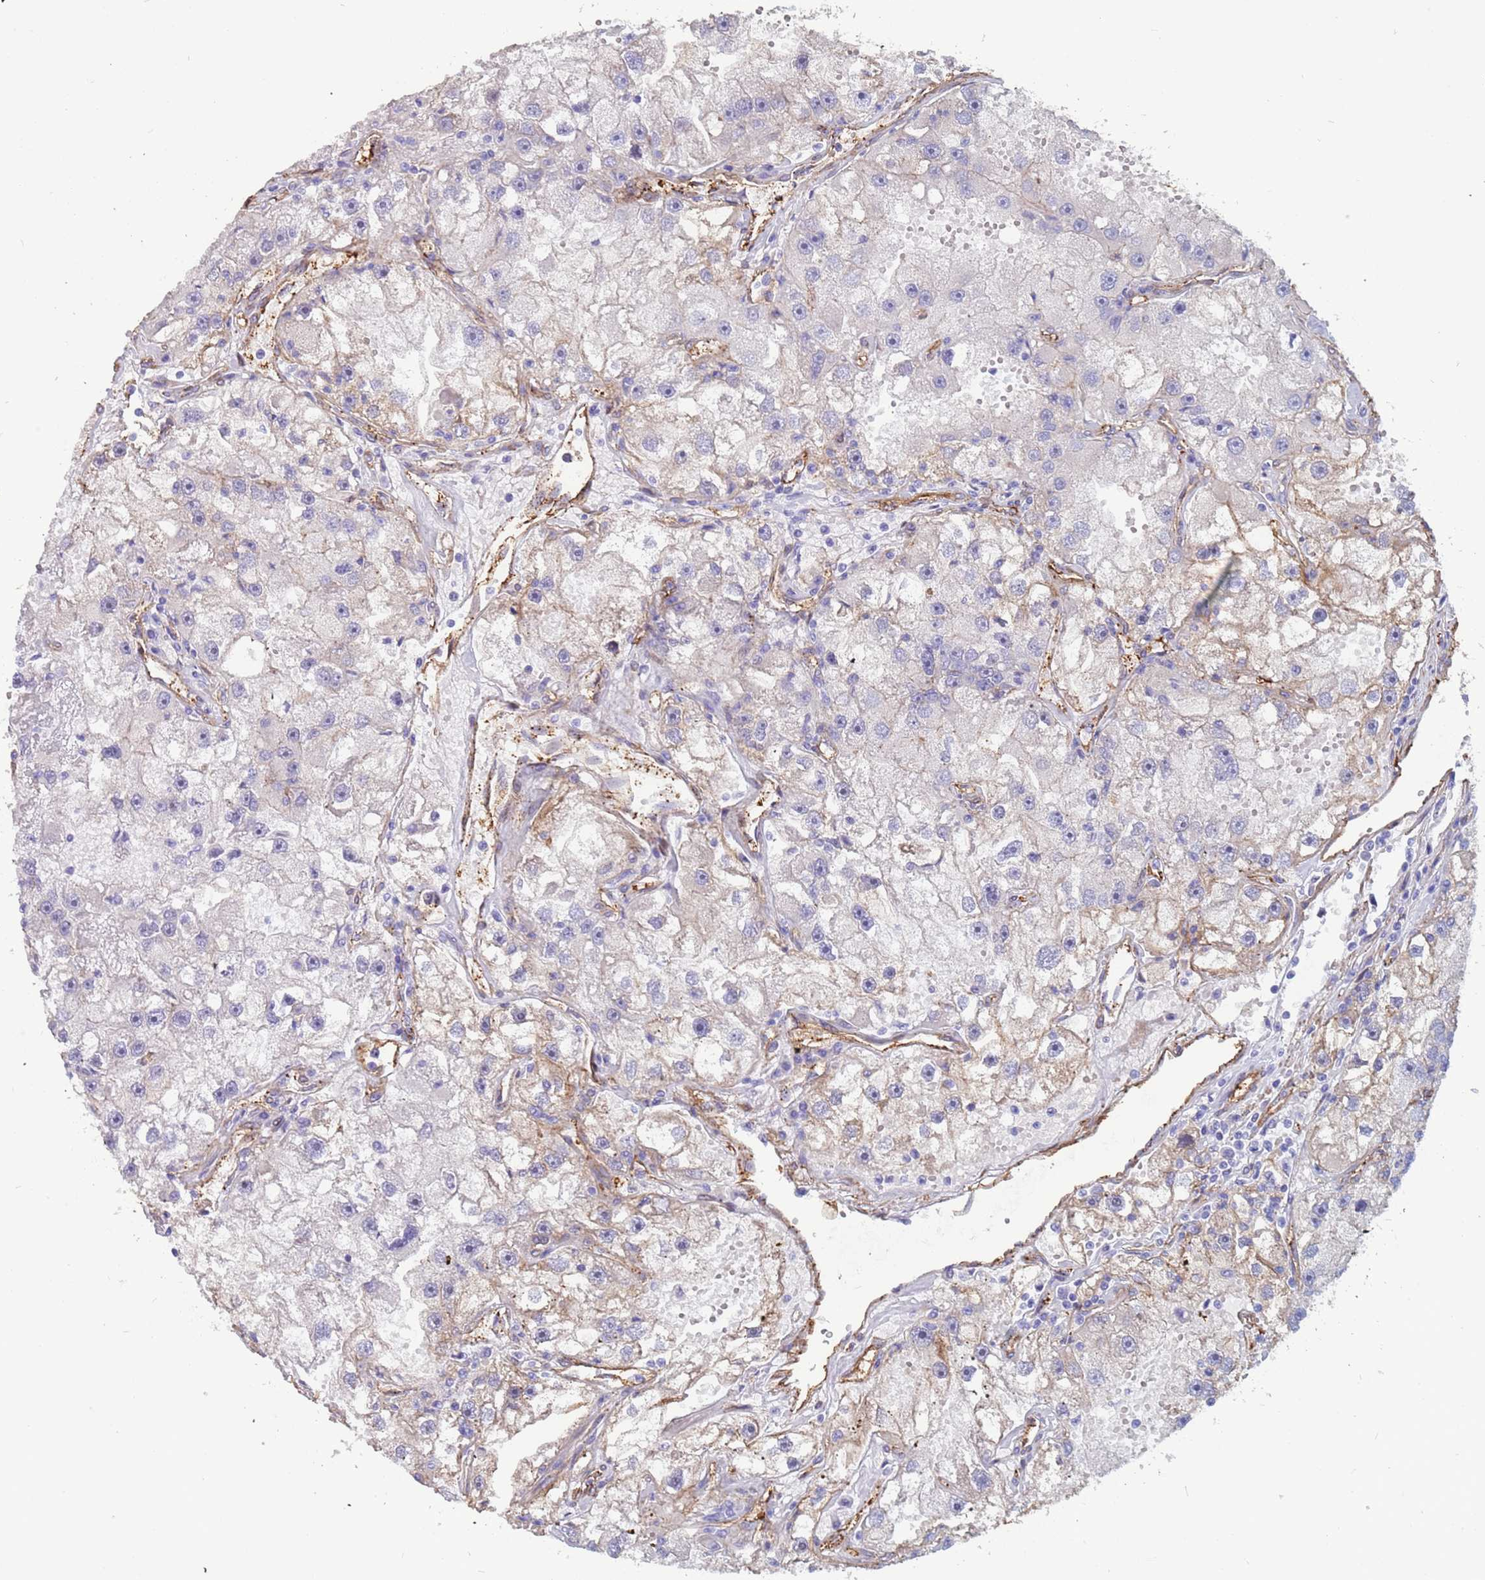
{"staining": {"intensity": "negative", "quantity": "none", "location": "none"}, "tissue": "renal cancer", "cell_type": "Tumor cells", "image_type": "cancer", "snomed": [{"axis": "morphology", "description": "Adenocarcinoma, NOS"}, {"axis": "topography", "description": "Kidney"}], "caption": "A high-resolution photomicrograph shows immunohistochemistry (IHC) staining of renal cancer (adenocarcinoma), which displays no significant staining in tumor cells. (Brightfield microscopy of DAB (3,3'-diaminobenzidine) IHC at high magnification).", "gene": "EHD2", "patient": {"sex": "male", "age": 63}}